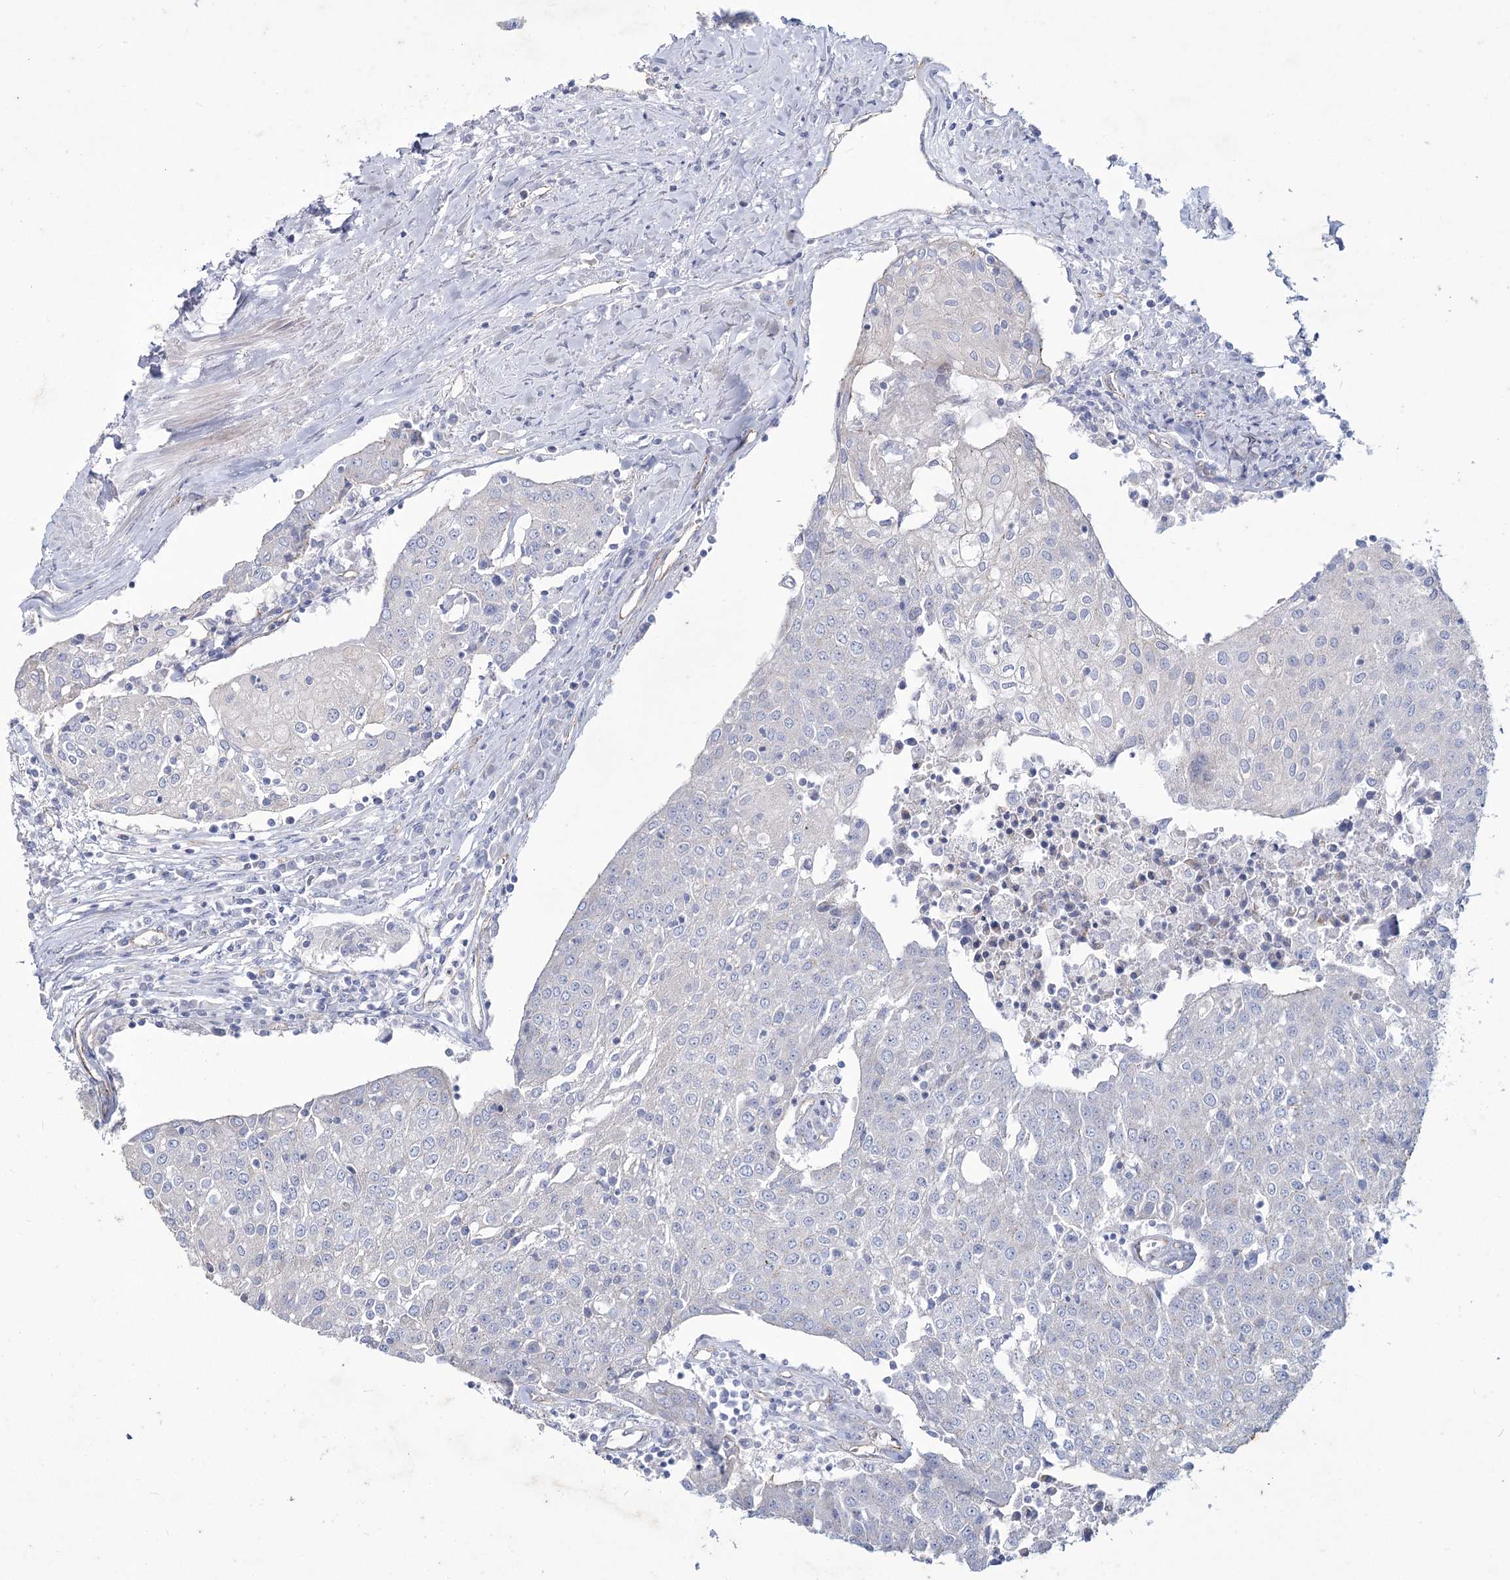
{"staining": {"intensity": "negative", "quantity": "none", "location": "none"}, "tissue": "urothelial cancer", "cell_type": "Tumor cells", "image_type": "cancer", "snomed": [{"axis": "morphology", "description": "Urothelial carcinoma, High grade"}, {"axis": "topography", "description": "Urinary bladder"}], "caption": "Tumor cells show no significant protein staining in urothelial cancer.", "gene": "LDLRAD3", "patient": {"sex": "female", "age": 85}}